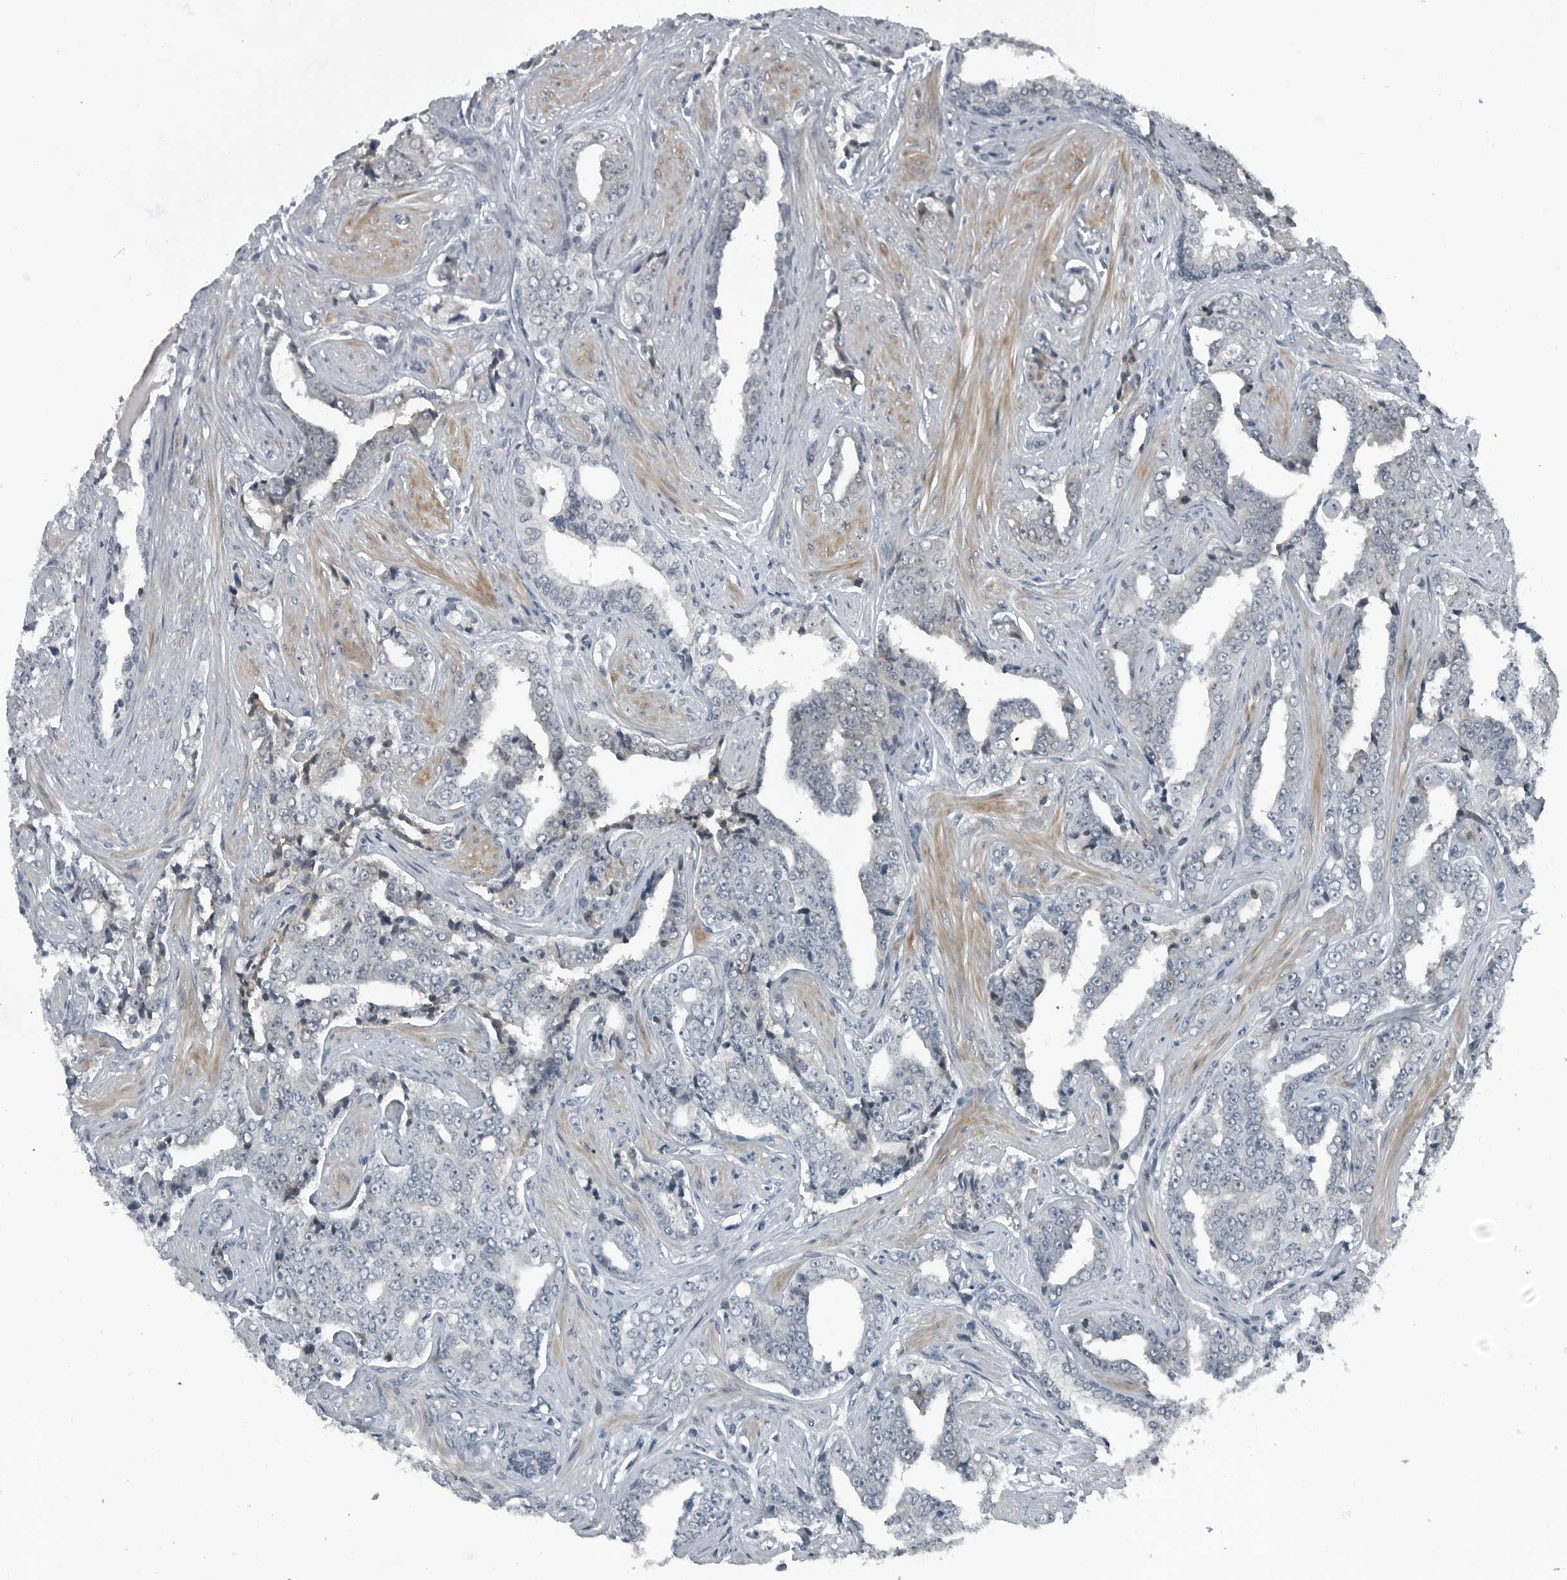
{"staining": {"intensity": "negative", "quantity": "none", "location": "none"}, "tissue": "prostate cancer", "cell_type": "Tumor cells", "image_type": "cancer", "snomed": [{"axis": "morphology", "description": "Adenocarcinoma, High grade"}, {"axis": "topography", "description": "Prostate"}], "caption": "This is an immunohistochemistry (IHC) image of human prostate adenocarcinoma (high-grade). There is no expression in tumor cells.", "gene": "DNAAF11", "patient": {"sex": "male", "age": 71}}